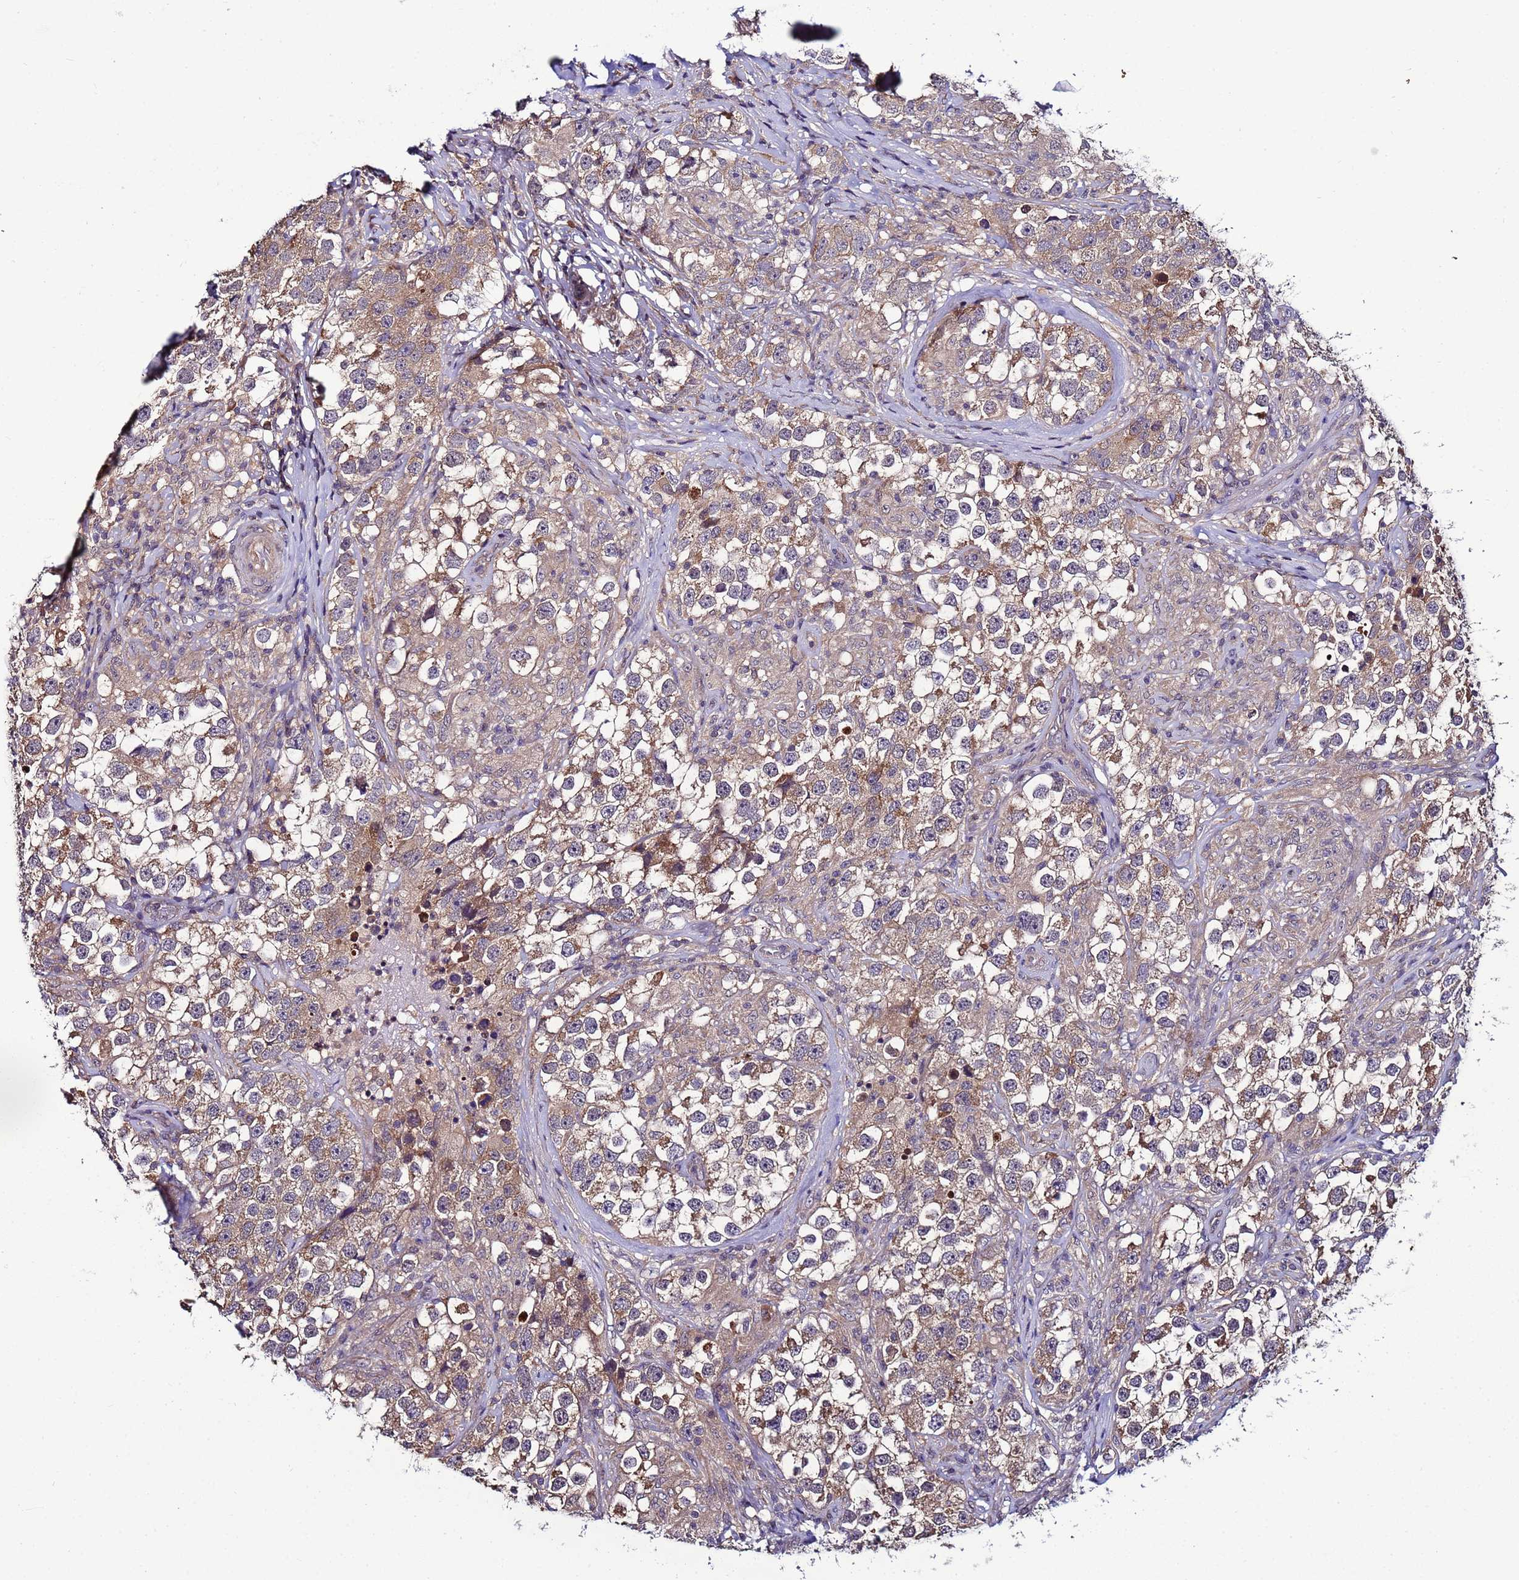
{"staining": {"intensity": "weak", "quantity": ">75%", "location": "cytoplasmic/membranous"}, "tissue": "testis cancer", "cell_type": "Tumor cells", "image_type": "cancer", "snomed": [{"axis": "morphology", "description": "Seminoma, NOS"}, {"axis": "topography", "description": "Testis"}], "caption": "The micrograph displays staining of testis seminoma, revealing weak cytoplasmic/membranous protein expression (brown color) within tumor cells. The staining was performed using DAB to visualize the protein expression in brown, while the nuclei were stained in blue with hematoxylin (Magnification: 20x).", "gene": "NAXE", "patient": {"sex": "male", "age": 46}}